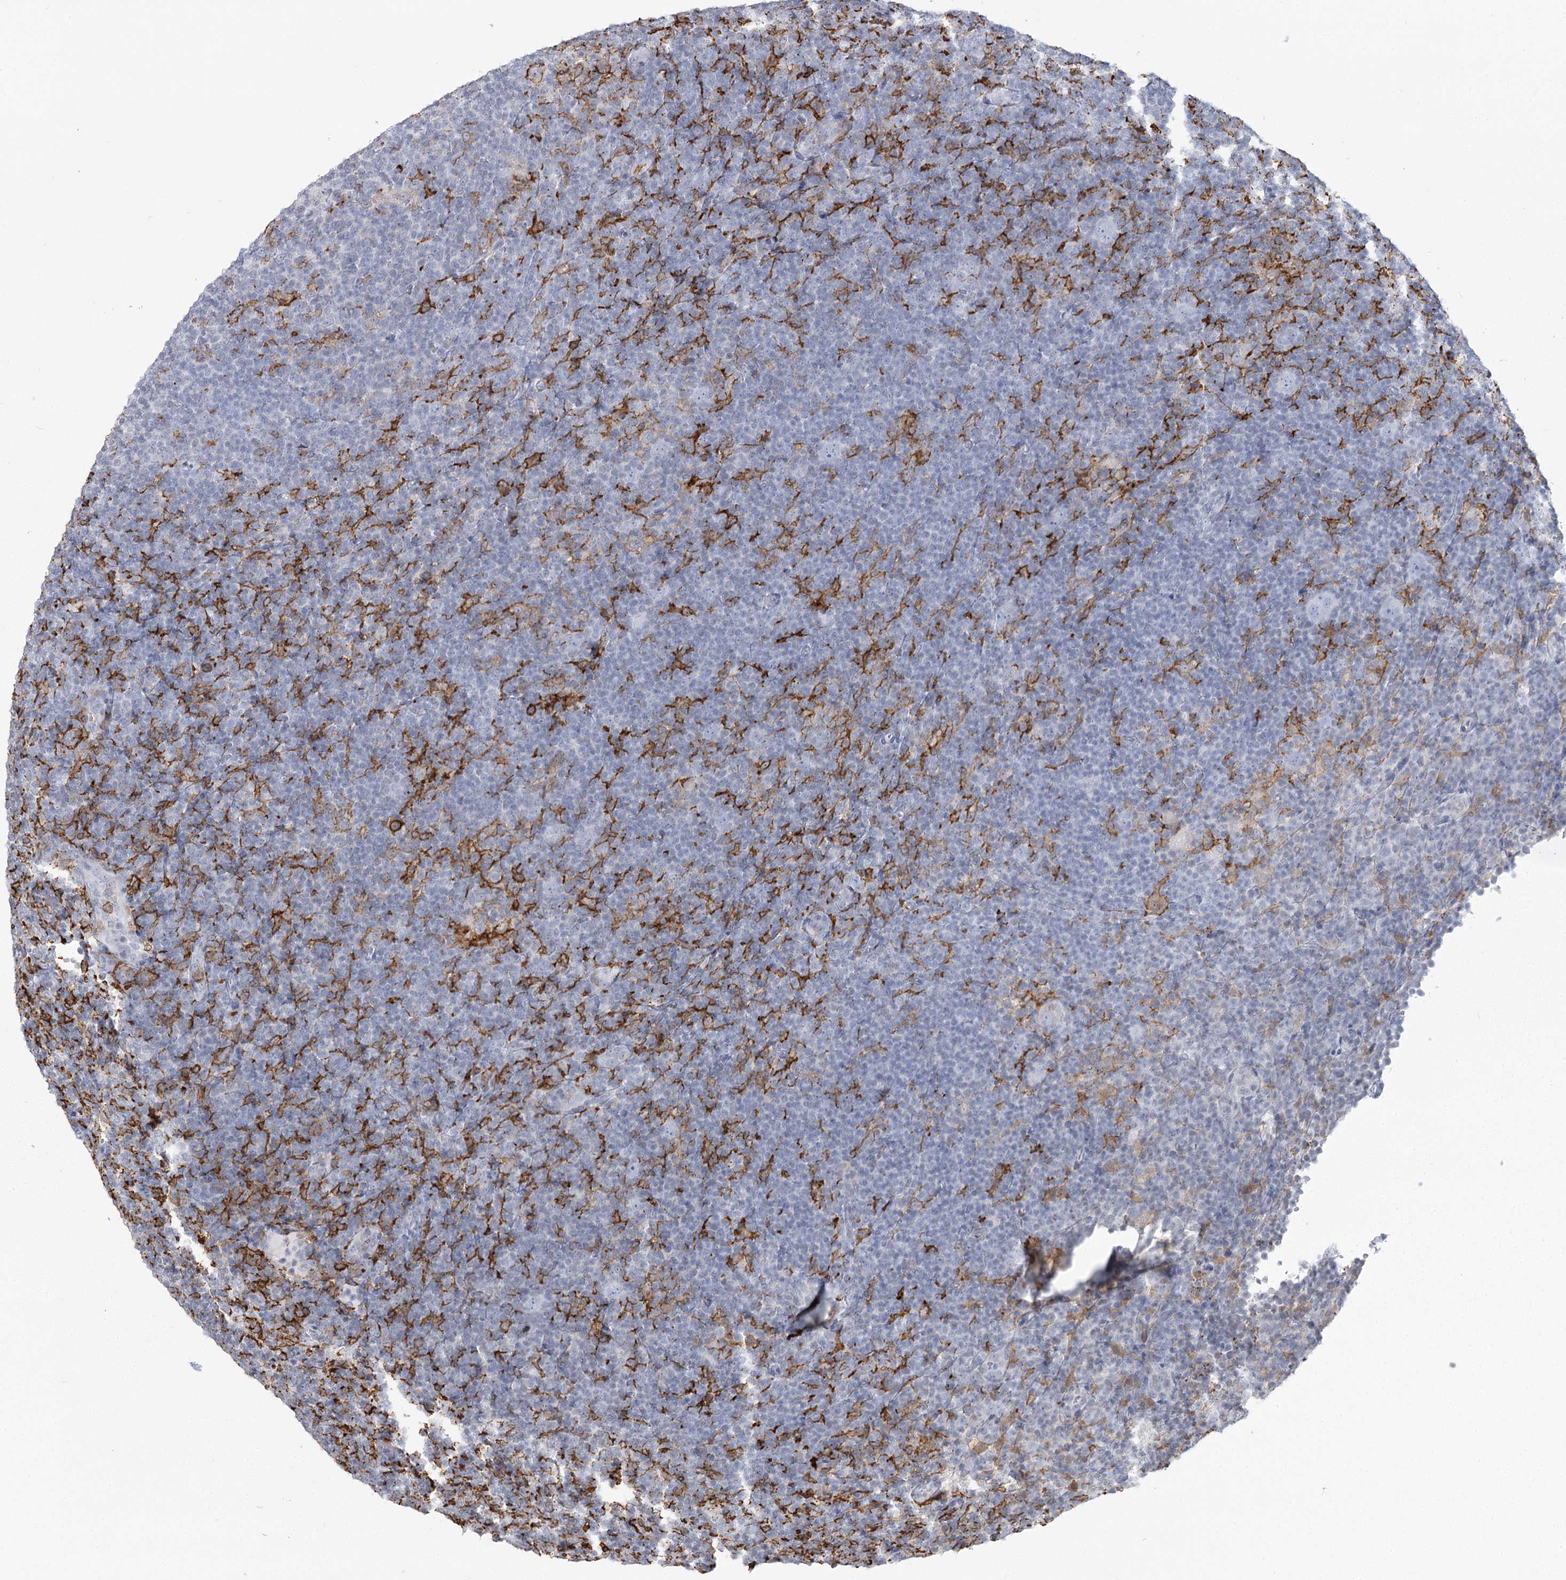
{"staining": {"intensity": "negative", "quantity": "none", "location": "none"}, "tissue": "lymphoma", "cell_type": "Tumor cells", "image_type": "cancer", "snomed": [{"axis": "morphology", "description": "Hodgkin's disease, NOS"}, {"axis": "topography", "description": "Lymph node"}], "caption": "Immunohistochemistry of human Hodgkin's disease reveals no expression in tumor cells. (Stains: DAB (3,3'-diaminobenzidine) immunohistochemistry (IHC) with hematoxylin counter stain, Microscopy: brightfield microscopy at high magnification).", "gene": "C11orf1", "patient": {"sex": "female", "age": 57}}